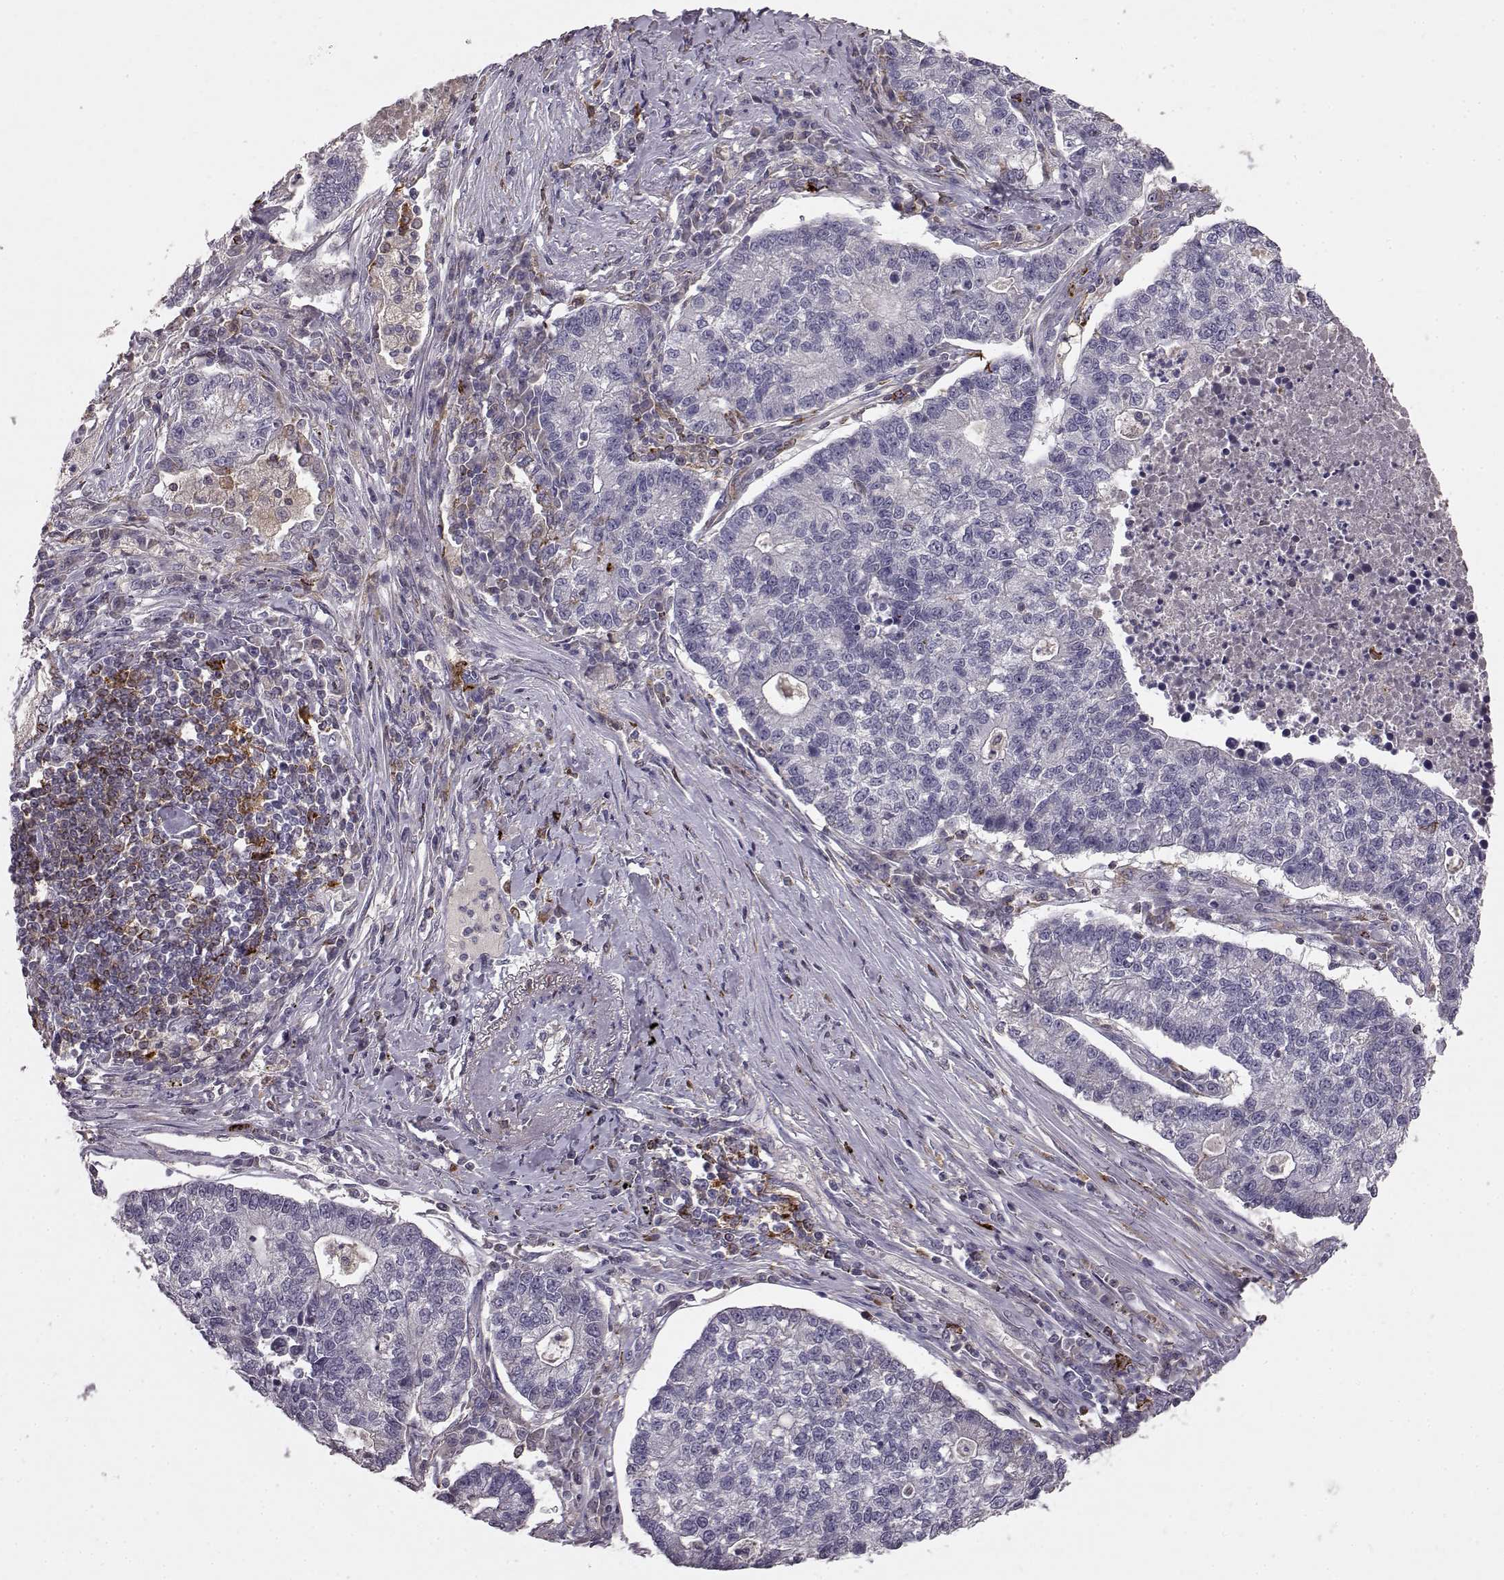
{"staining": {"intensity": "negative", "quantity": "none", "location": "none"}, "tissue": "lung cancer", "cell_type": "Tumor cells", "image_type": "cancer", "snomed": [{"axis": "morphology", "description": "Adenocarcinoma, NOS"}, {"axis": "topography", "description": "Lung"}], "caption": "IHC histopathology image of neoplastic tissue: lung cancer (adenocarcinoma) stained with DAB reveals no significant protein expression in tumor cells.", "gene": "CCNF", "patient": {"sex": "male", "age": 57}}